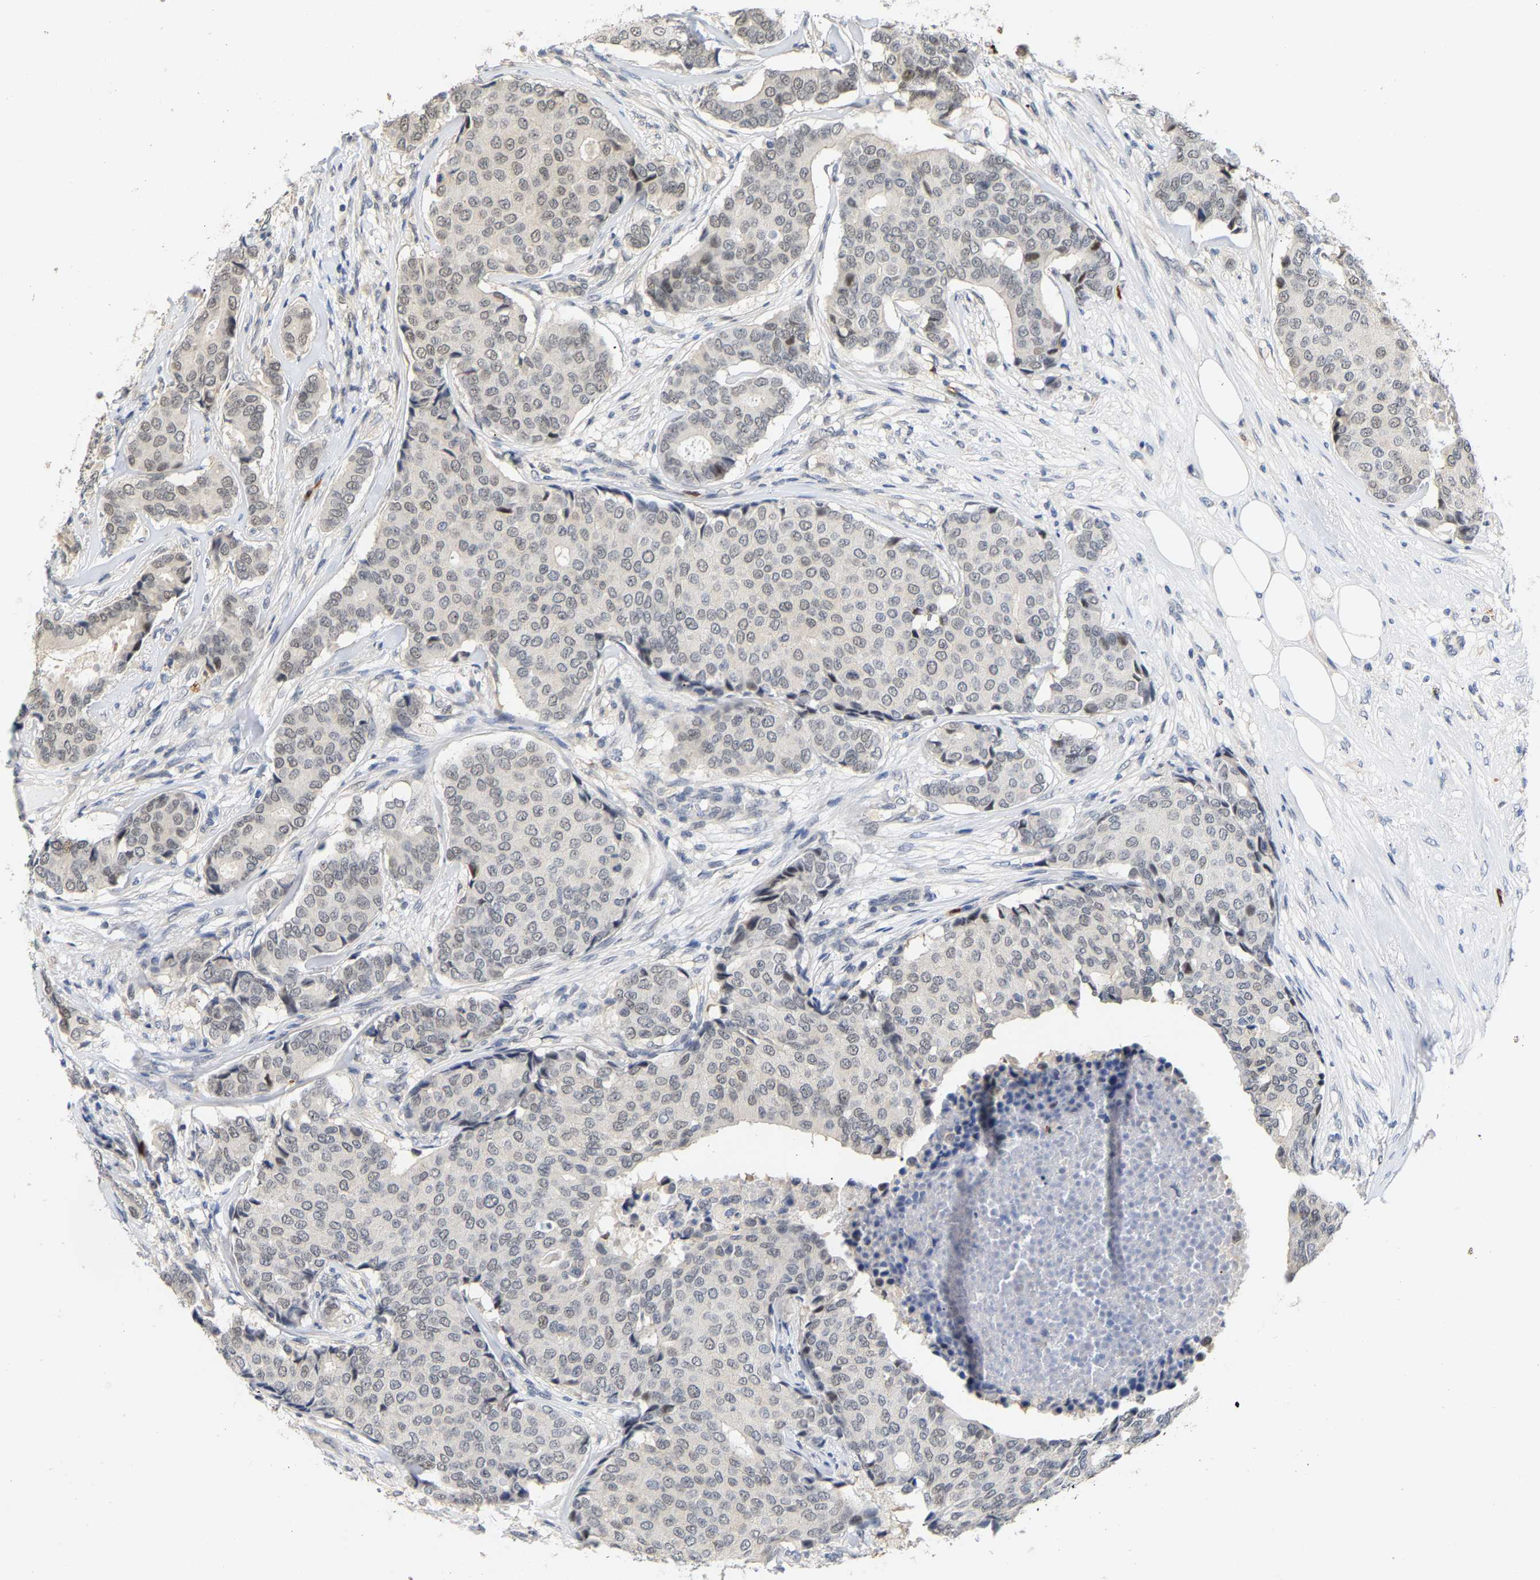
{"staining": {"intensity": "weak", "quantity": "<25%", "location": "nuclear"}, "tissue": "breast cancer", "cell_type": "Tumor cells", "image_type": "cancer", "snomed": [{"axis": "morphology", "description": "Duct carcinoma"}, {"axis": "topography", "description": "Breast"}], "caption": "Immunohistochemistry (IHC) of human breast cancer reveals no staining in tumor cells.", "gene": "TDRD7", "patient": {"sex": "female", "age": 75}}